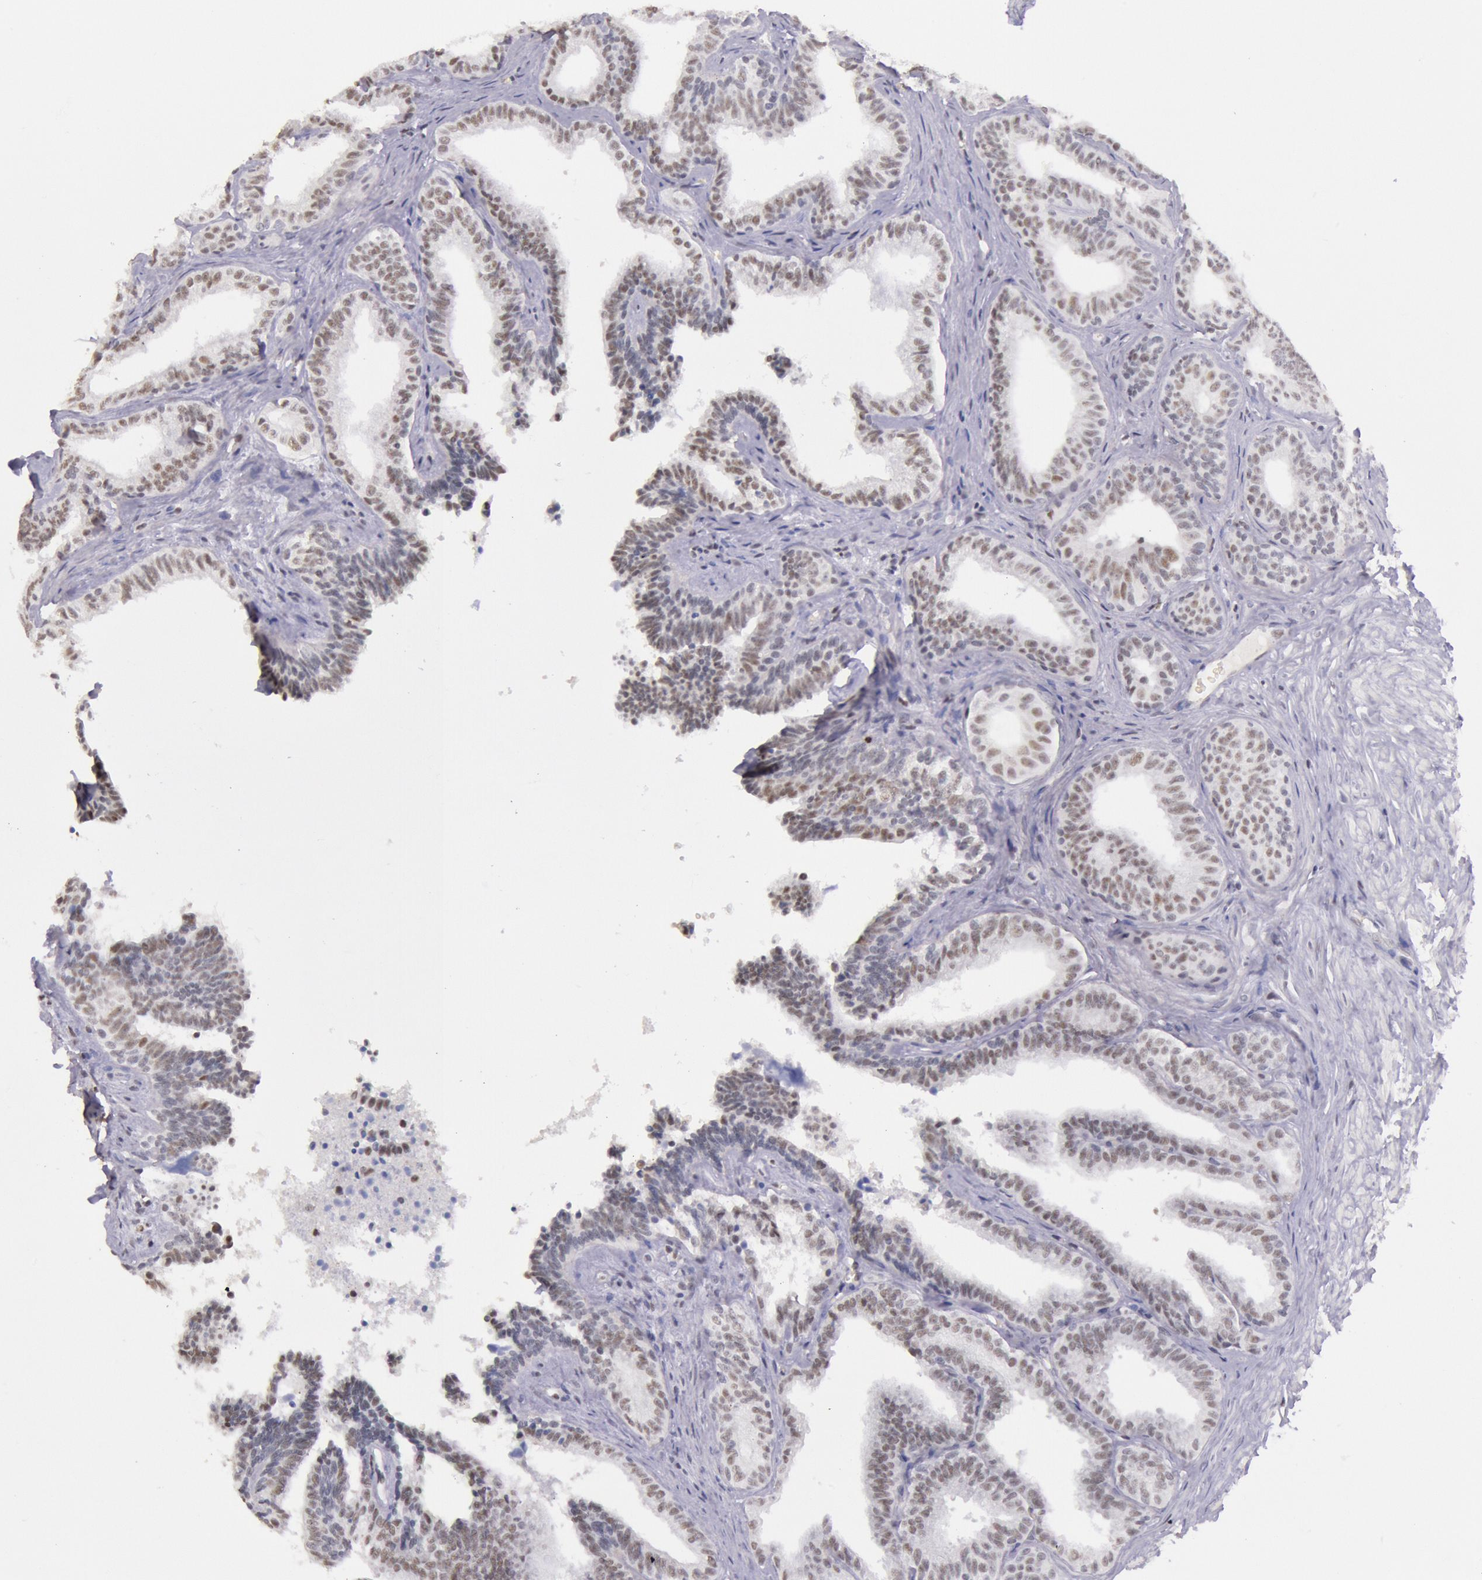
{"staining": {"intensity": "weak", "quantity": "25%-75%", "location": "nuclear"}, "tissue": "seminal vesicle", "cell_type": "Glandular cells", "image_type": "normal", "snomed": [{"axis": "morphology", "description": "Normal tissue, NOS"}, {"axis": "topography", "description": "Seminal veicle"}], "caption": "A histopathology image of seminal vesicle stained for a protein demonstrates weak nuclear brown staining in glandular cells.", "gene": "TASL", "patient": {"sex": "male", "age": 26}}